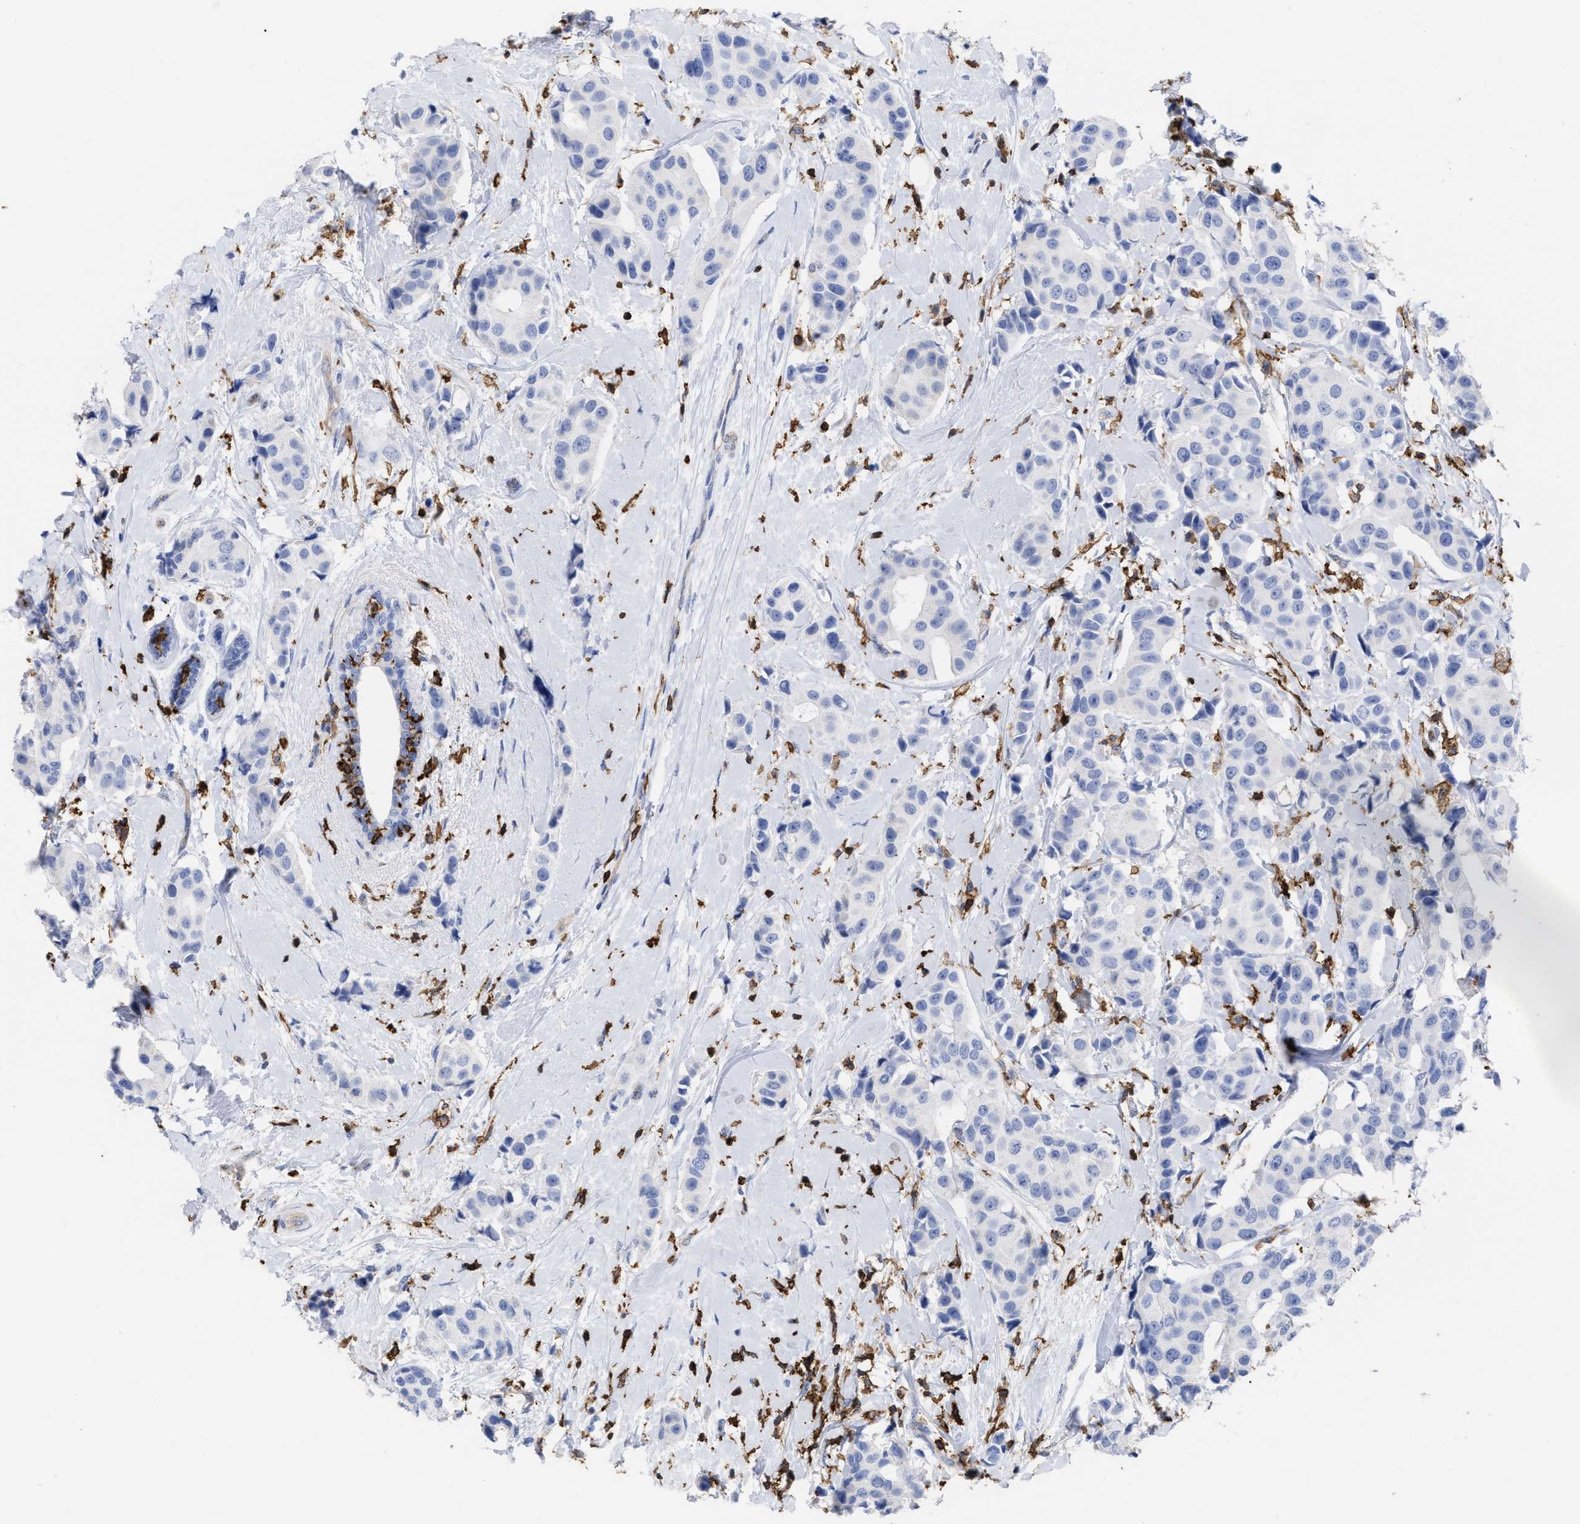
{"staining": {"intensity": "negative", "quantity": "none", "location": "none"}, "tissue": "breast cancer", "cell_type": "Tumor cells", "image_type": "cancer", "snomed": [{"axis": "morphology", "description": "Normal tissue, NOS"}, {"axis": "morphology", "description": "Duct carcinoma"}, {"axis": "topography", "description": "Breast"}], "caption": "High power microscopy image of an immunohistochemistry histopathology image of invasive ductal carcinoma (breast), revealing no significant positivity in tumor cells.", "gene": "HCLS1", "patient": {"sex": "female", "age": 39}}